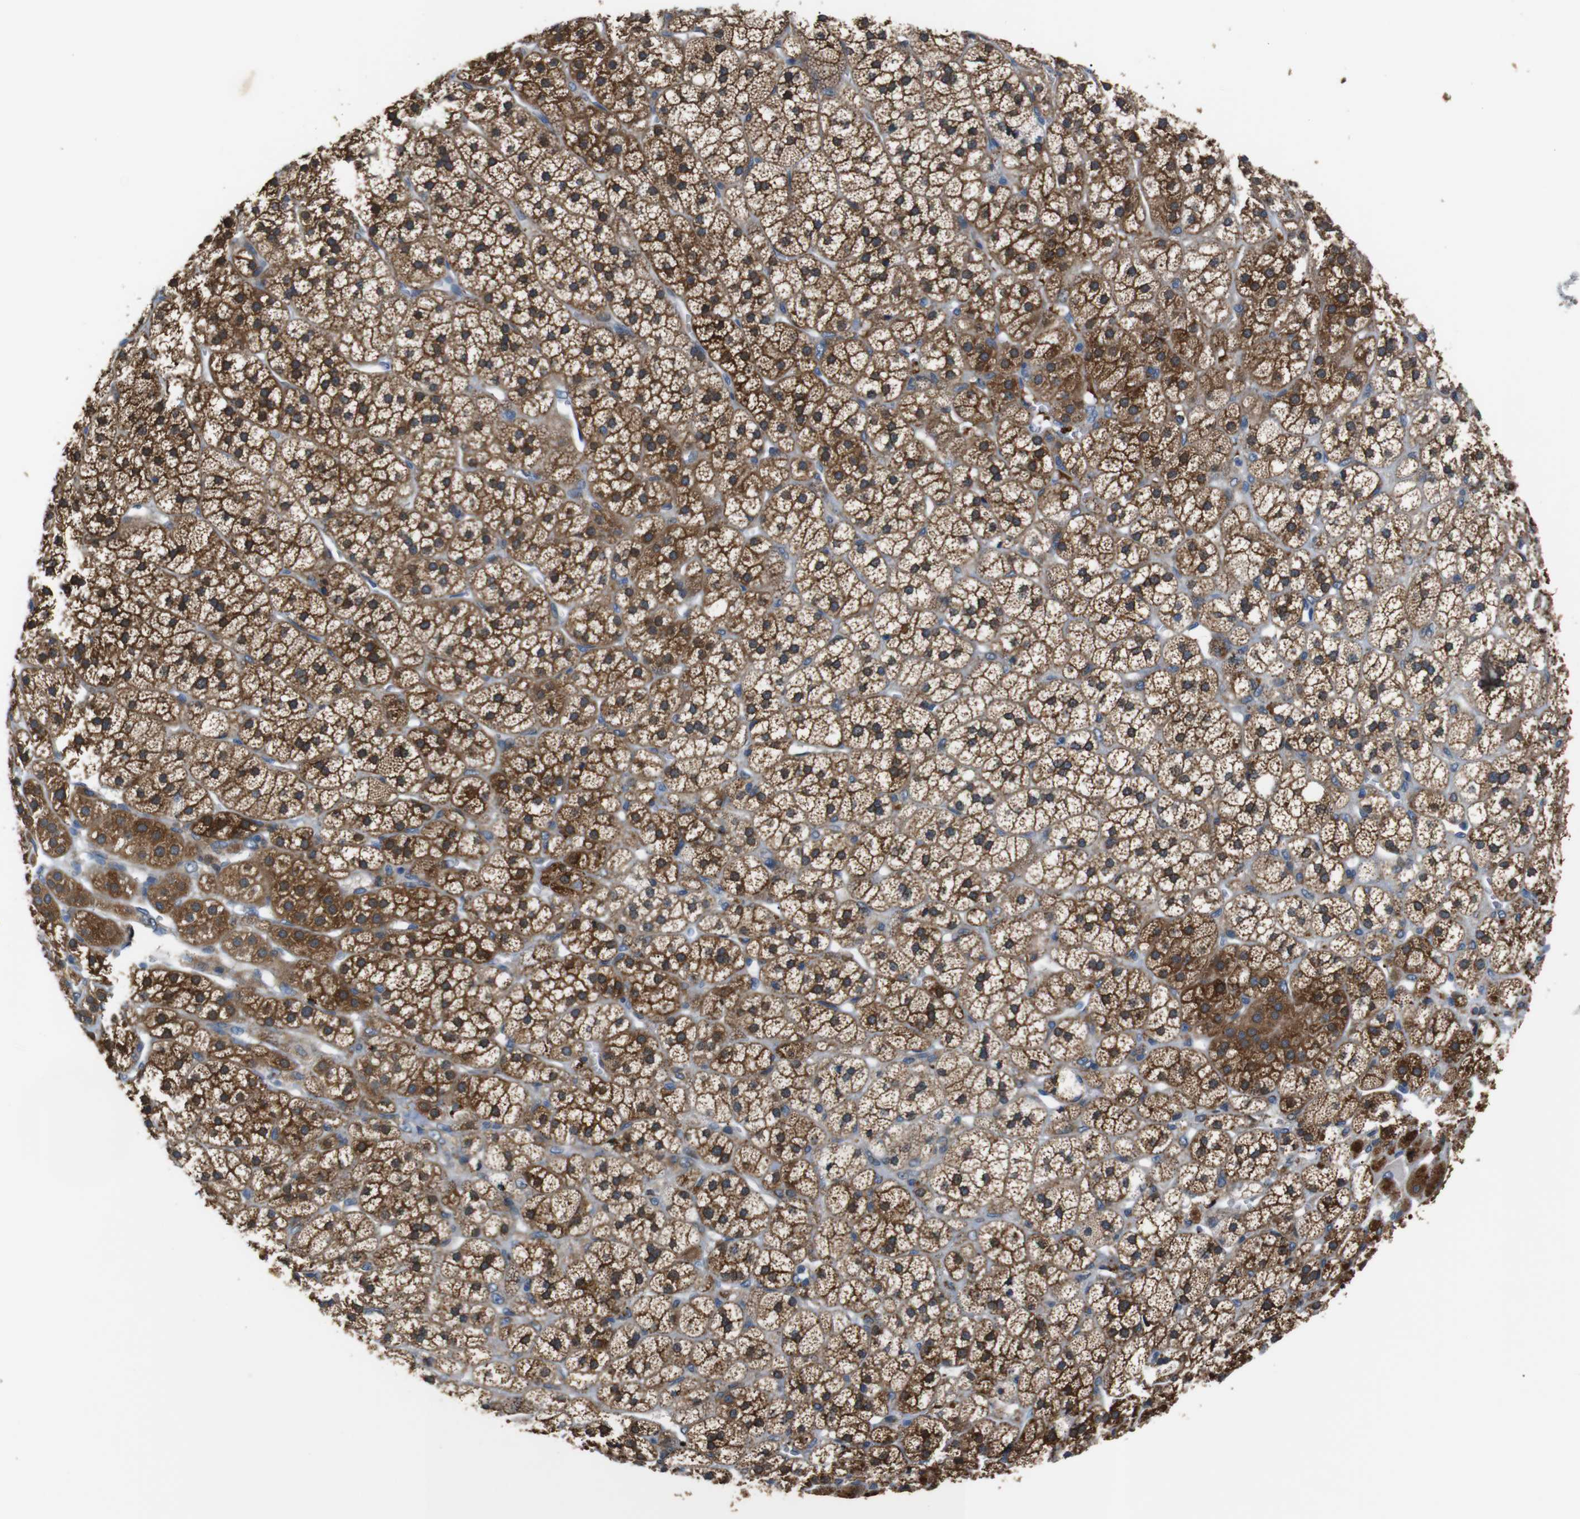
{"staining": {"intensity": "strong", "quantity": ">75%", "location": "cytoplasmic/membranous"}, "tissue": "adrenal gland", "cell_type": "Glandular cells", "image_type": "normal", "snomed": [{"axis": "morphology", "description": "Normal tissue, NOS"}, {"axis": "topography", "description": "Adrenal gland"}], "caption": "This is an image of immunohistochemistry (IHC) staining of benign adrenal gland, which shows strong expression in the cytoplasmic/membranous of glandular cells.", "gene": "TMED2", "patient": {"sex": "male", "age": 56}}